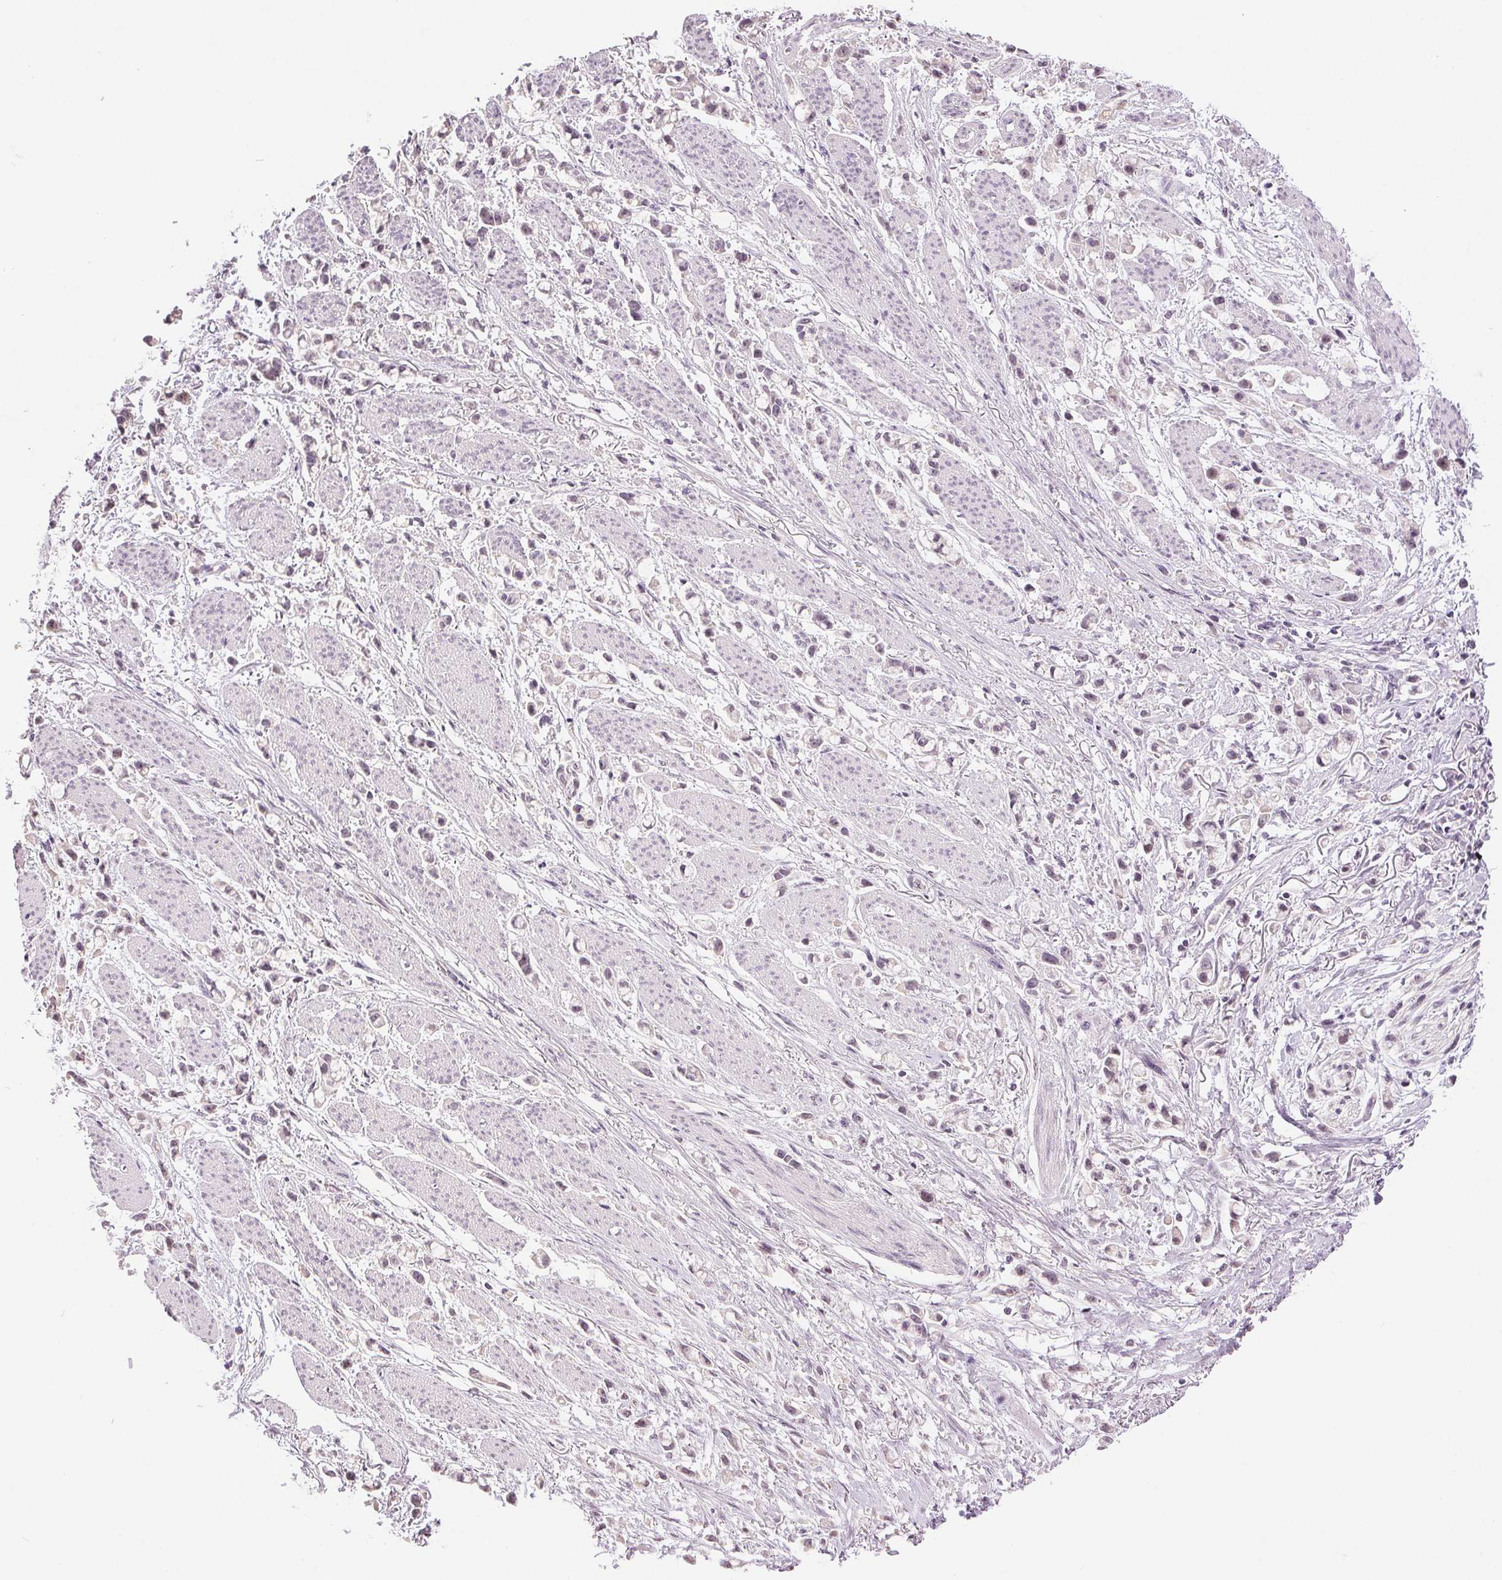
{"staining": {"intensity": "weak", "quantity": "<25%", "location": "nuclear"}, "tissue": "stomach cancer", "cell_type": "Tumor cells", "image_type": "cancer", "snomed": [{"axis": "morphology", "description": "Adenocarcinoma, NOS"}, {"axis": "topography", "description": "Stomach"}], "caption": "Immunohistochemical staining of stomach cancer reveals no significant staining in tumor cells.", "gene": "PLCB1", "patient": {"sex": "female", "age": 81}}